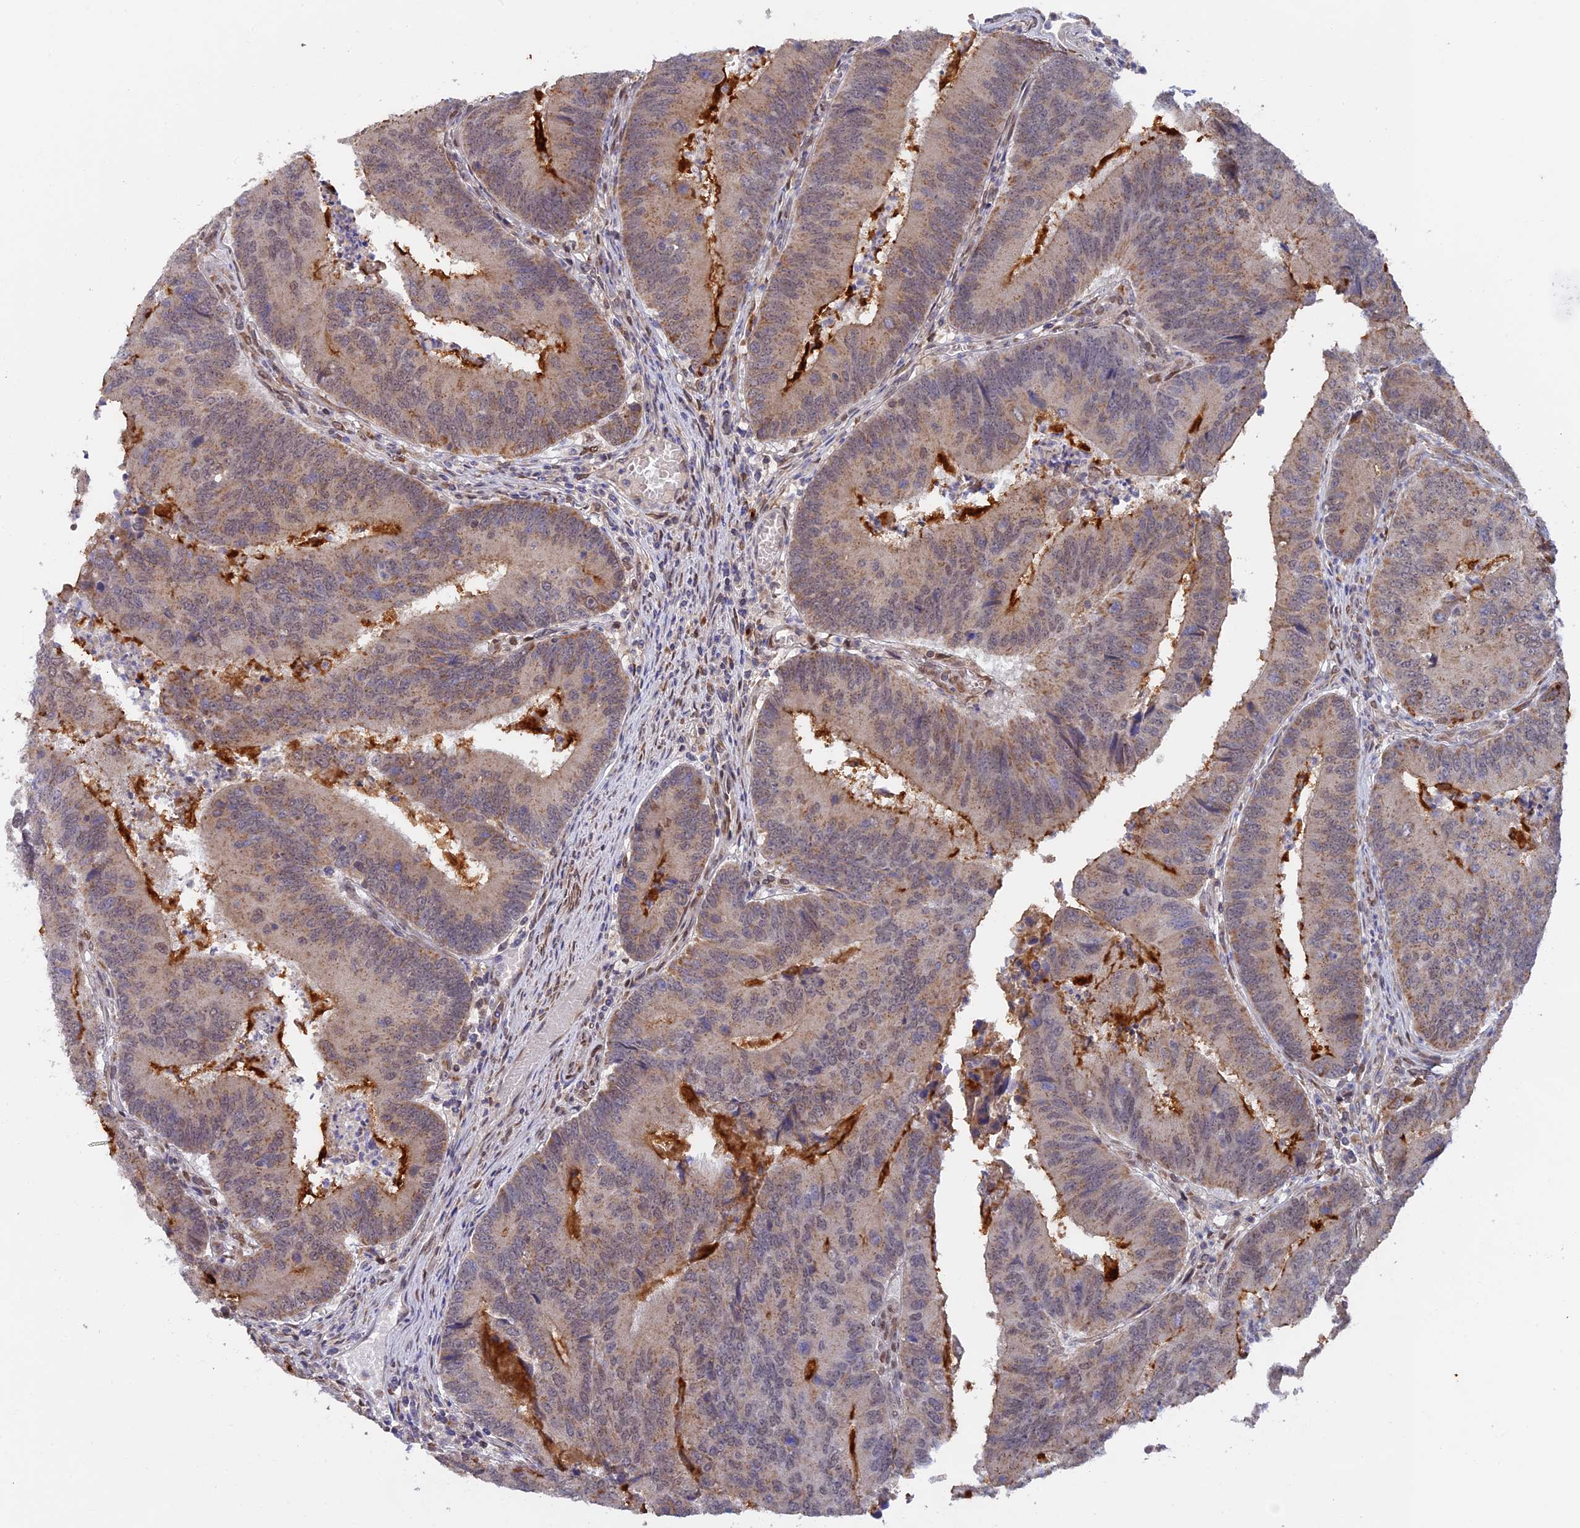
{"staining": {"intensity": "weak", "quantity": ">75%", "location": "cytoplasmic/membranous,nuclear"}, "tissue": "colorectal cancer", "cell_type": "Tumor cells", "image_type": "cancer", "snomed": [{"axis": "morphology", "description": "Adenocarcinoma, NOS"}, {"axis": "topography", "description": "Colon"}], "caption": "Adenocarcinoma (colorectal) stained for a protein reveals weak cytoplasmic/membranous and nuclear positivity in tumor cells.", "gene": "SNX17", "patient": {"sex": "female", "age": 67}}